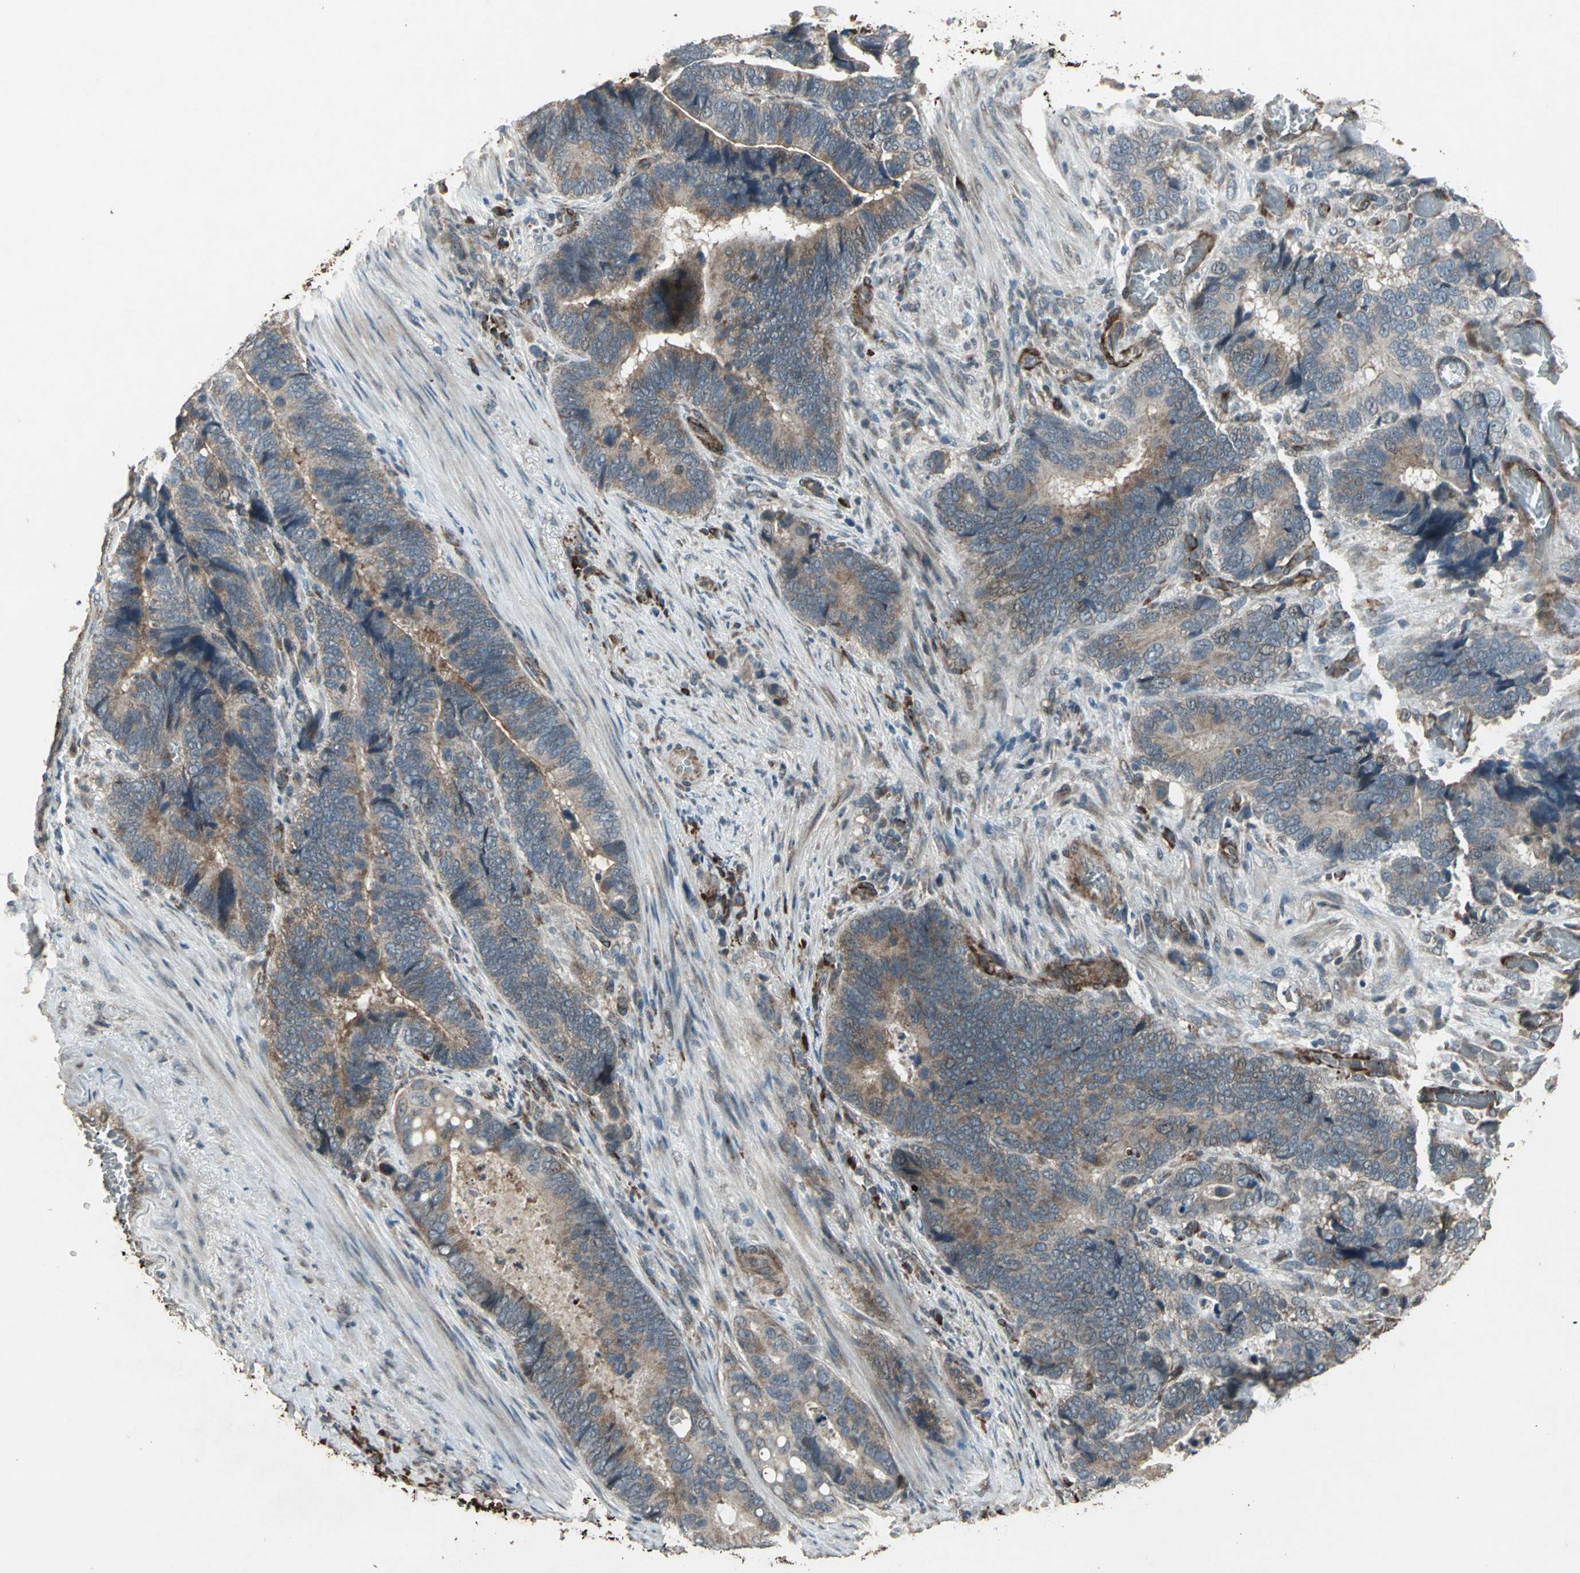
{"staining": {"intensity": "weak", "quantity": ">75%", "location": "cytoplasmic/membranous"}, "tissue": "colorectal cancer", "cell_type": "Tumor cells", "image_type": "cancer", "snomed": [{"axis": "morphology", "description": "Adenocarcinoma, NOS"}, {"axis": "topography", "description": "Colon"}], "caption": "A low amount of weak cytoplasmic/membranous staining is seen in about >75% of tumor cells in colorectal cancer (adenocarcinoma) tissue. The staining was performed using DAB (3,3'-diaminobenzidine), with brown indicating positive protein expression. Nuclei are stained blue with hematoxylin.", "gene": "SEPTIN4", "patient": {"sex": "male", "age": 72}}